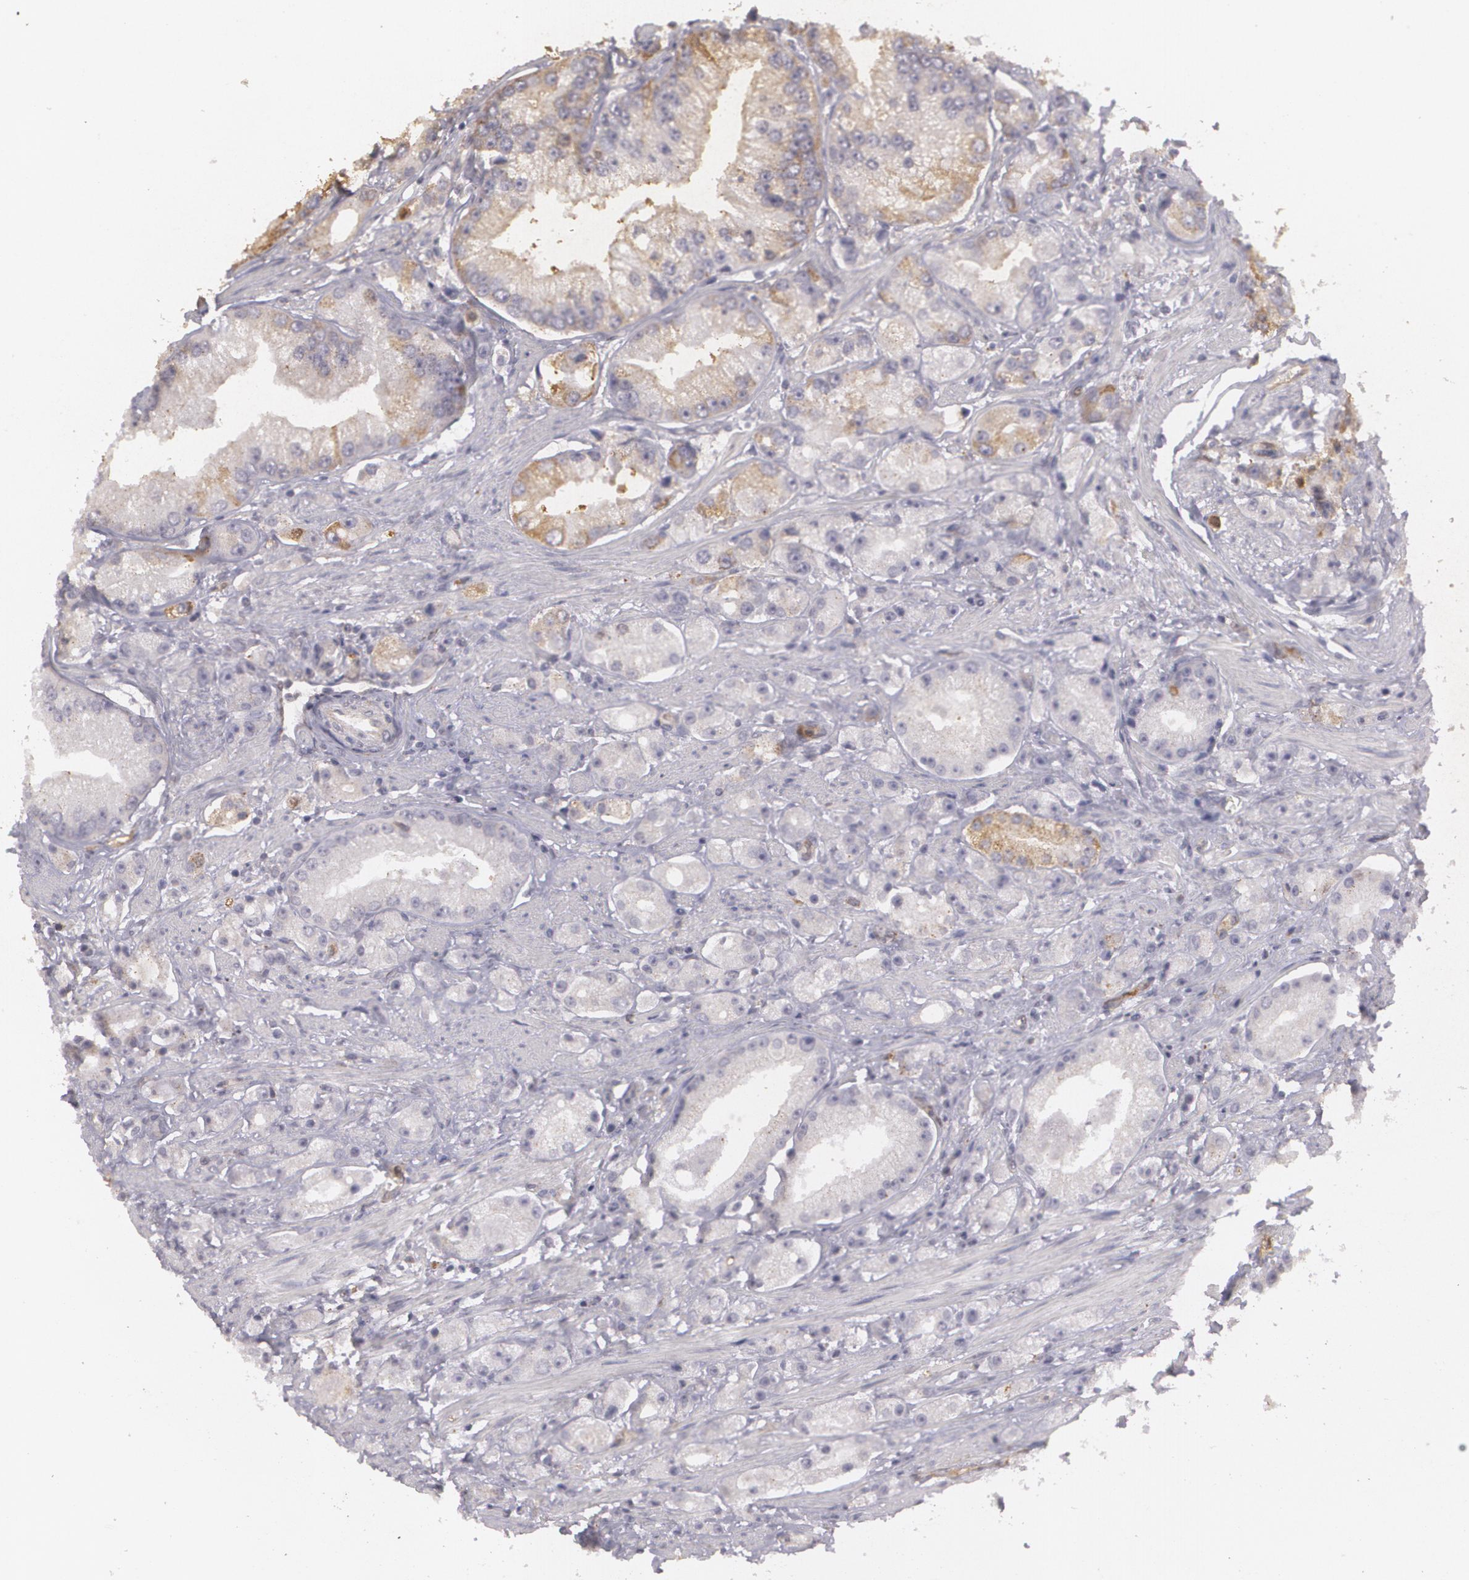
{"staining": {"intensity": "weak", "quantity": ">75%", "location": "cytoplasmic/membranous"}, "tissue": "prostate cancer", "cell_type": "Tumor cells", "image_type": "cancer", "snomed": [{"axis": "morphology", "description": "Adenocarcinoma, Medium grade"}, {"axis": "topography", "description": "Prostate"}], "caption": "Immunohistochemistry (IHC) micrograph of neoplastic tissue: human adenocarcinoma (medium-grade) (prostate) stained using IHC reveals low levels of weak protein expression localized specifically in the cytoplasmic/membranous of tumor cells, appearing as a cytoplasmic/membranous brown color.", "gene": "KCNA4", "patient": {"sex": "male", "age": 72}}